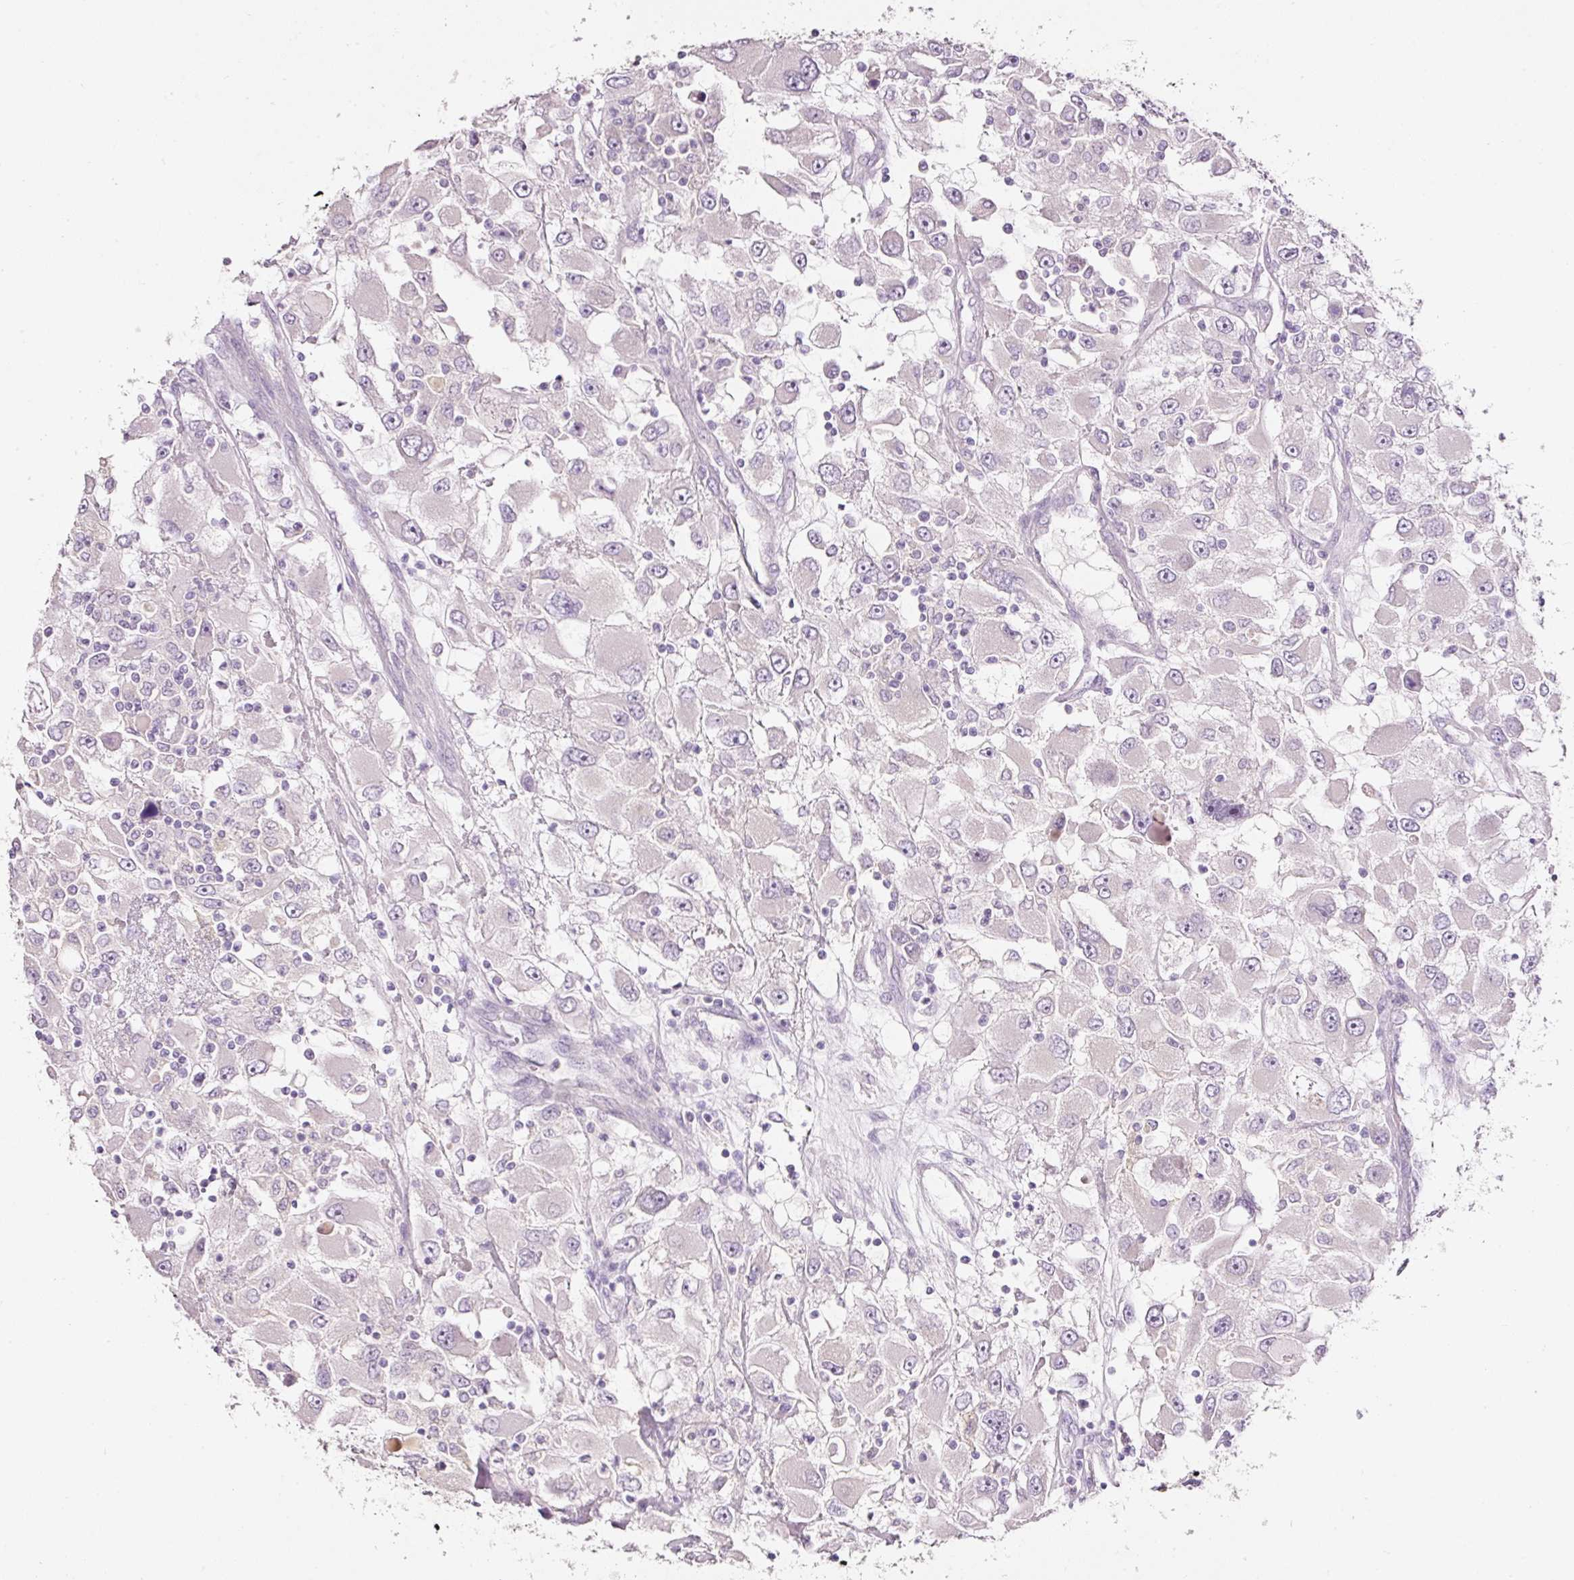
{"staining": {"intensity": "negative", "quantity": "none", "location": "none"}, "tissue": "renal cancer", "cell_type": "Tumor cells", "image_type": "cancer", "snomed": [{"axis": "morphology", "description": "Adenocarcinoma, NOS"}, {"axis": "topography", "description": "Kidney"}], "caption": "High power microscopy micrograph of an IHC image of renal cancer, revealing no significant positivity in tumor cells. Brightfield microscopy of IHC stained with DAB (3,3'-diaminobenzidine) (brown) and hematoxylin (blue), captured at high magnification.", "gene": "TENT5C", "patient": {"sex": "female", "age": 52}}